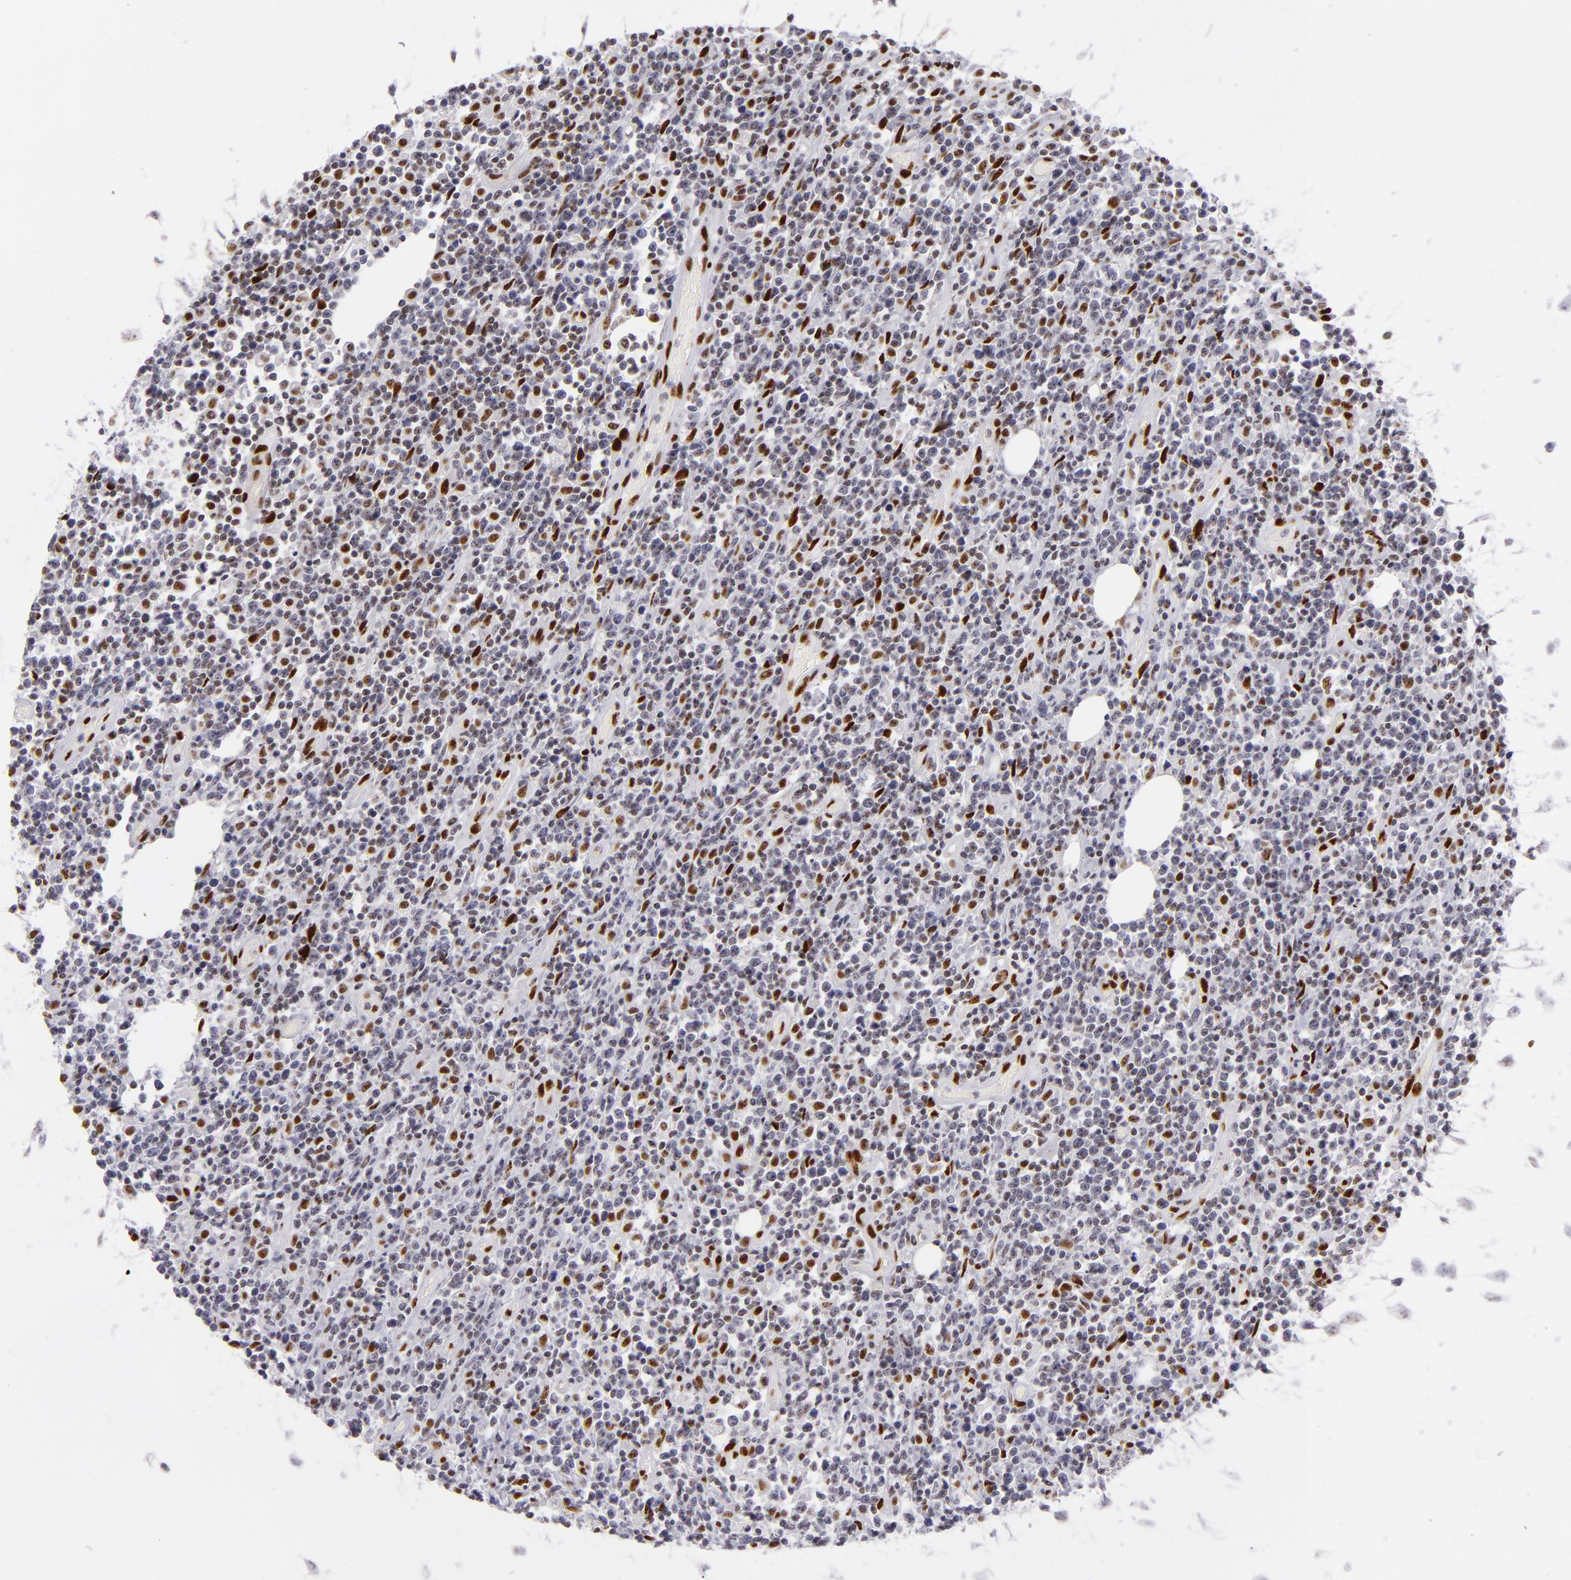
{"staining": {"intensity": "moderate", "quantity": "25%-75%", "location": "nuclear"}, "tissue": "lymphoma", "cell_type": "Tumor cells", "image_type": "cancer", "snomed": [{"axis": "morphology", "description": "Malignant lymphoma, non-Hodgkin's type, High grade"}, {"axis": "topography", "description": "Colon"}], "caption": "This histopathology image demonstrates immunohistochemistry staining of malignant lymphoma, non-Hodgkin's type (high-grade), with medium moderate nuclear staining in about 25%-75% of tumor cells.", "gene": "TOP3A", "patient": {"sex": "male", "age": 82}}